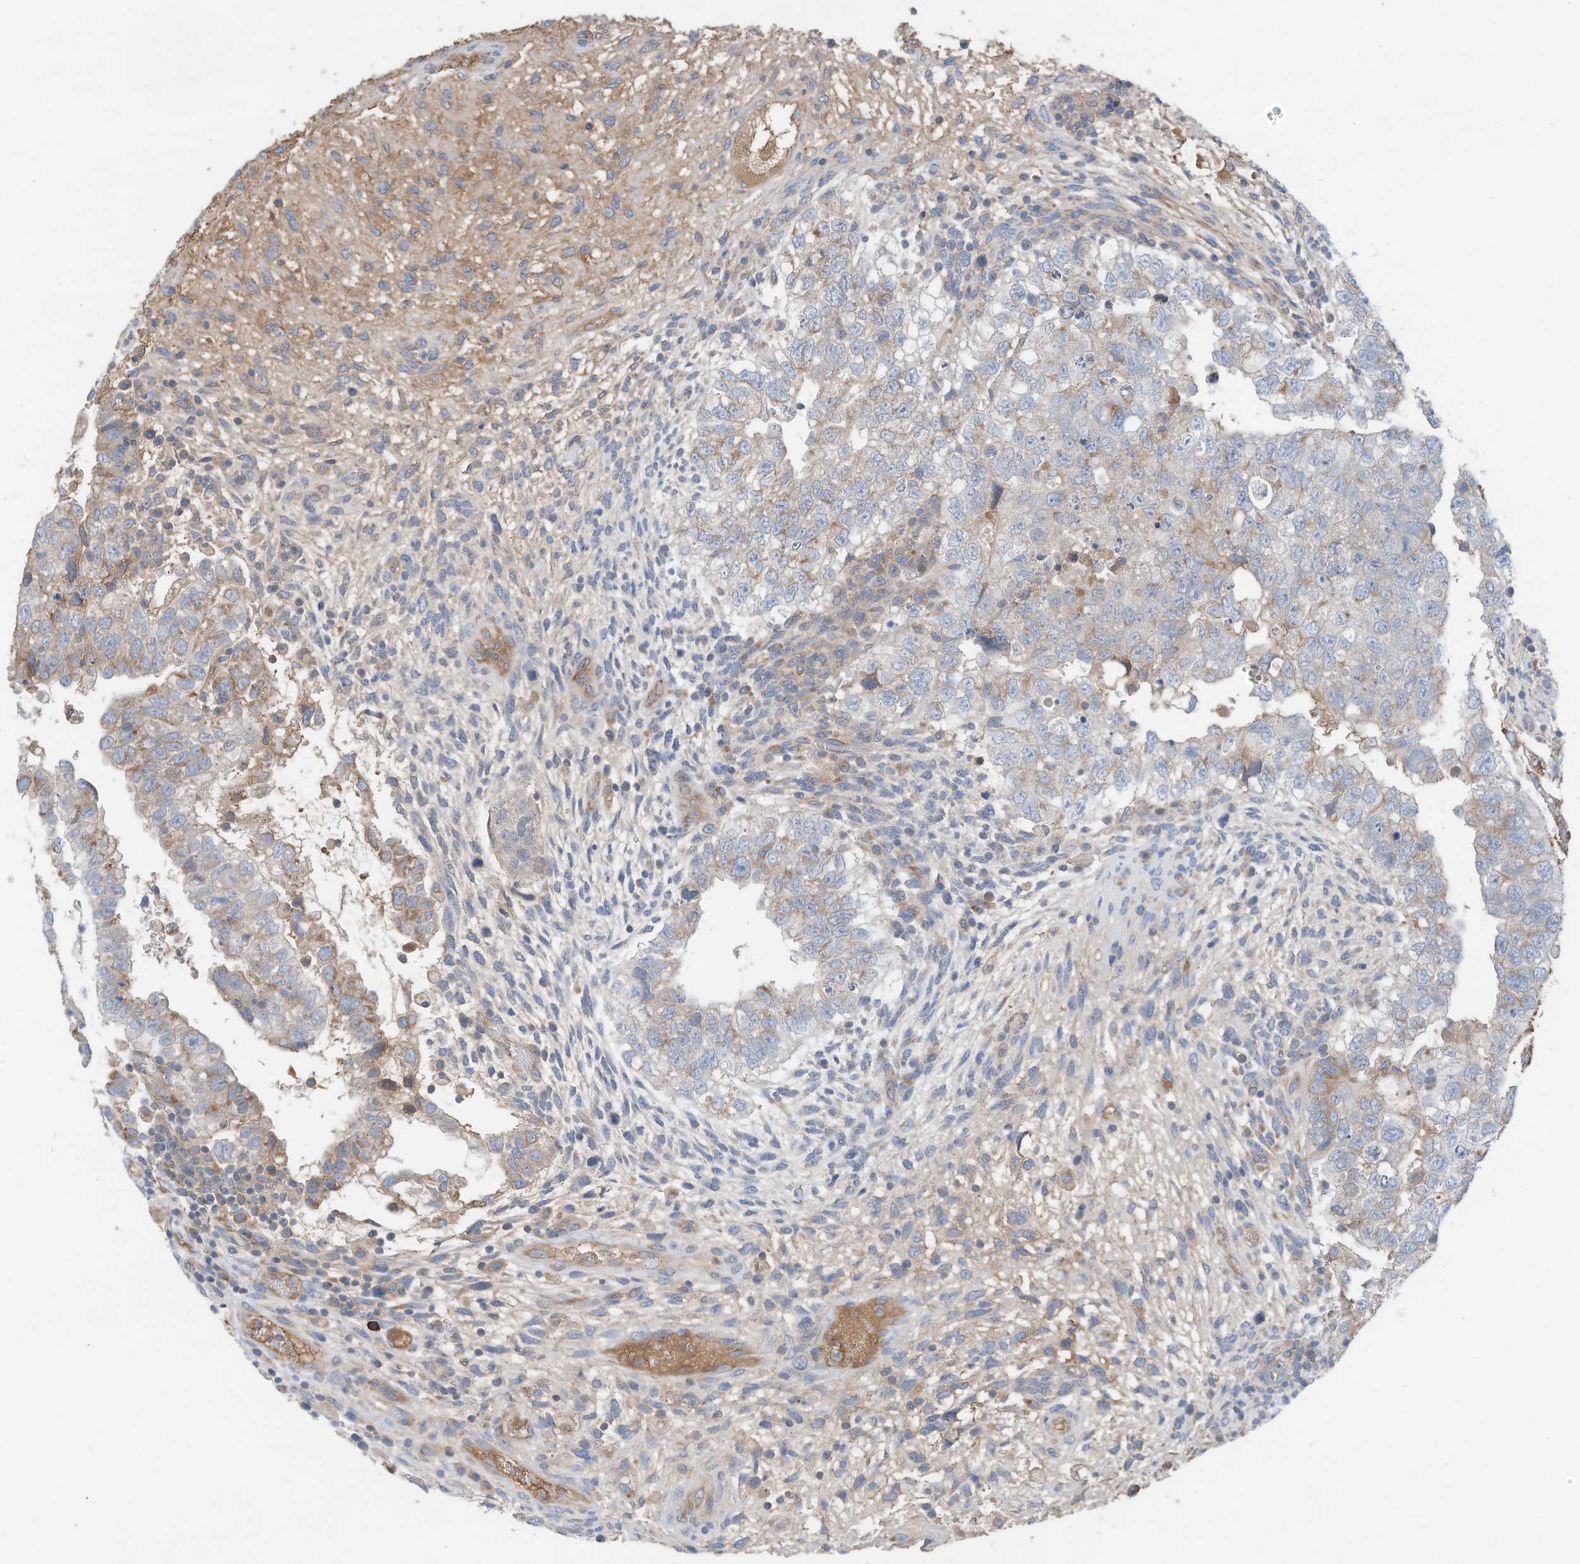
{"staining": {"intensity": "moderate", "quantity": "<25%", "location": "cytoplasmic/membranous,nuclear"}, "tissue": "testis cancer", "cell_type": "Tumor cells", "image_type": "cancer", "snomed": [{"axis": "morphology", "description": "Carcinoma, Embryonal, NOS"}, {"axis": "topography", "description": "Testis"}], "caption": "Testis embryonal carcinoma was stained to show a protein in brown. There is low levels of moderate cytoplasmic/membranous and nuclear staining in approximately <25% of tumor cells.", "gene": "SLC5A11", "patient": {"sex": "male", "age": 37}}